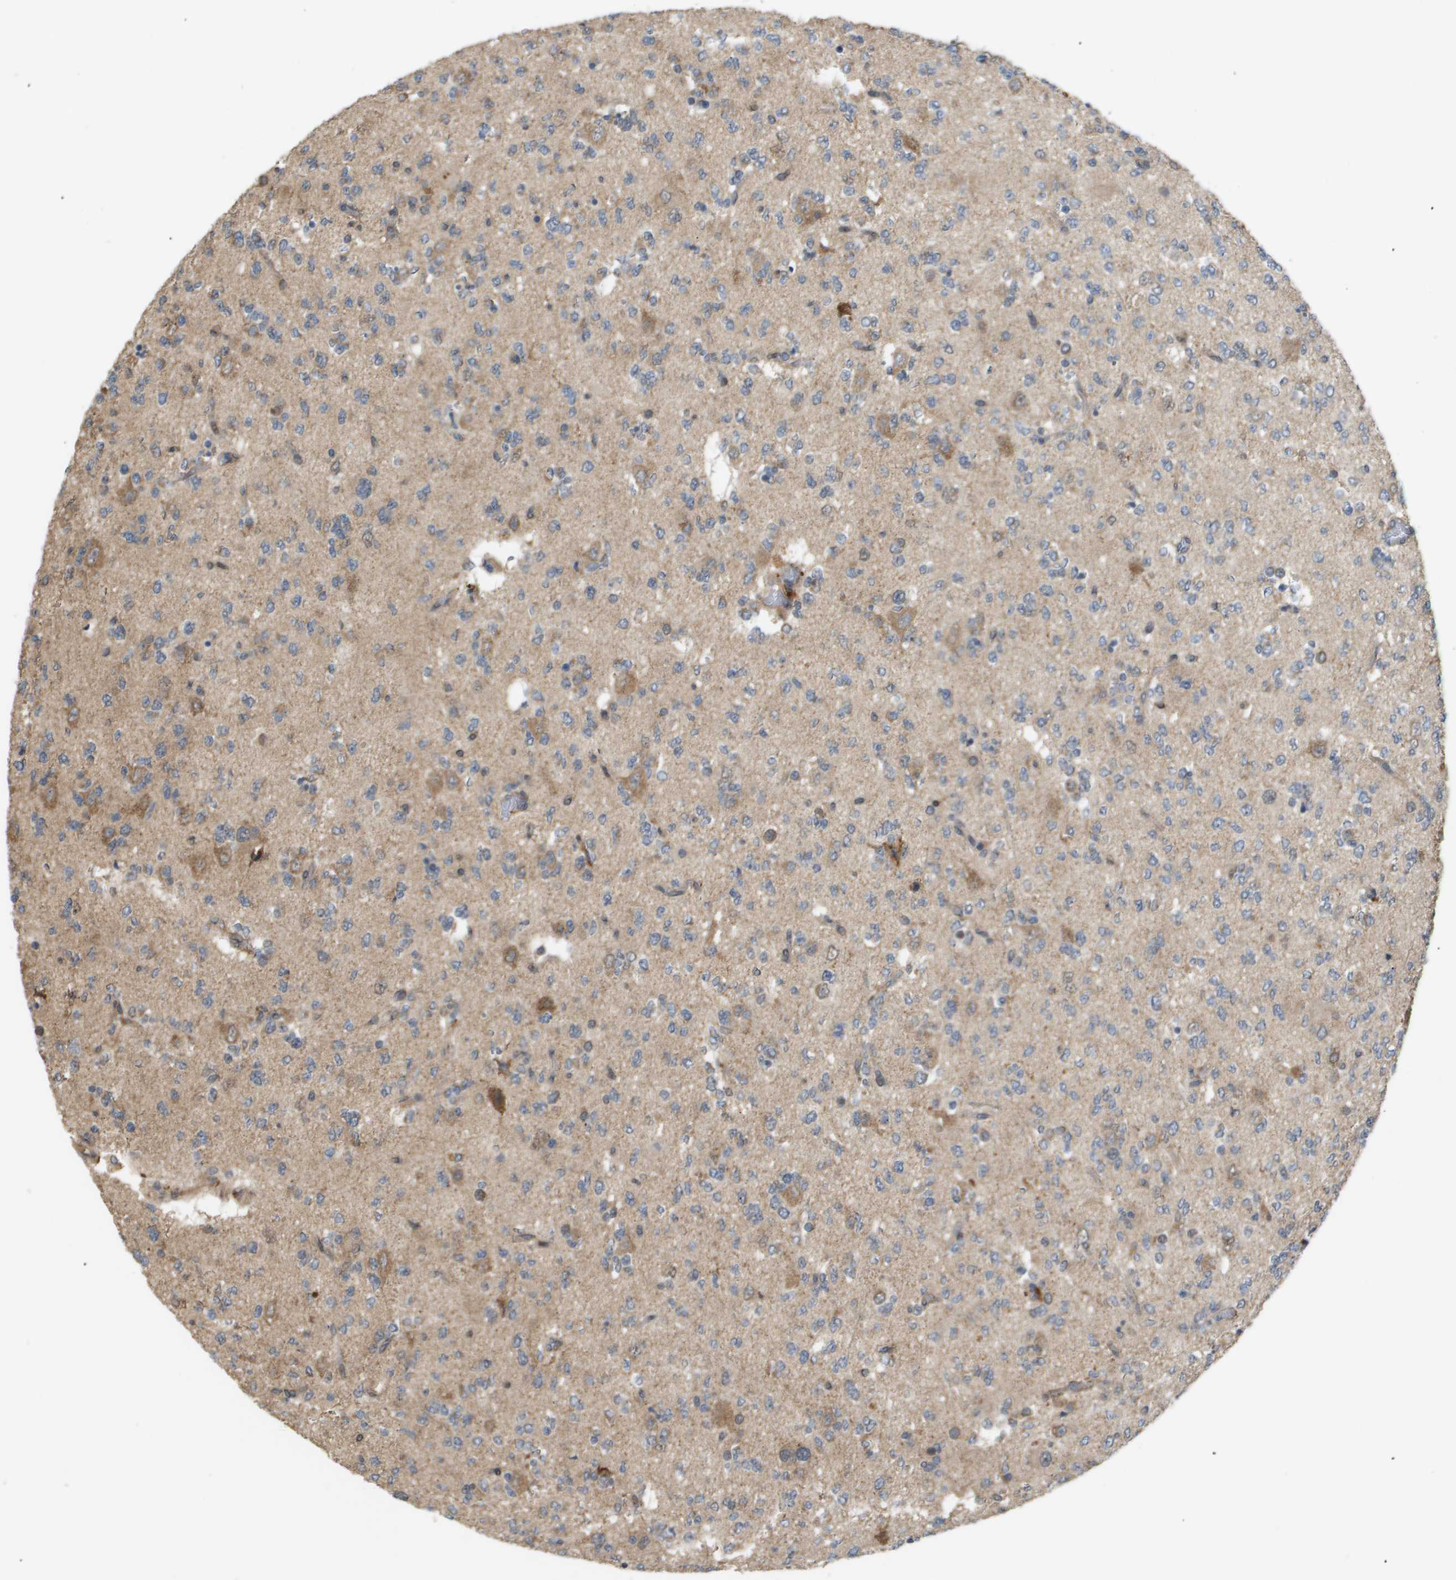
{"staining": {"intensity": "moderate", "quantity": "<25%", "location": "cytoplasmic/membranous"}, "tissue": "glioma", "cell_type": "Tumor cells", "image_type": "cancer", "snomed": [{"axis": "morphology", "description": "Glioma, malignant, Low grade"}, {"axis": "topography", "description": "Brain"}], "caption": "Brown immunohistochemical staining in human glioma demonstrates moderate cytoplasmic/membranous expression in about <25% of tumor cells. The protein is shown in brown color, while the nuclei are stained blue.", "gene": "PDGFB", "patient": {"sex": "male", "age": 38}}